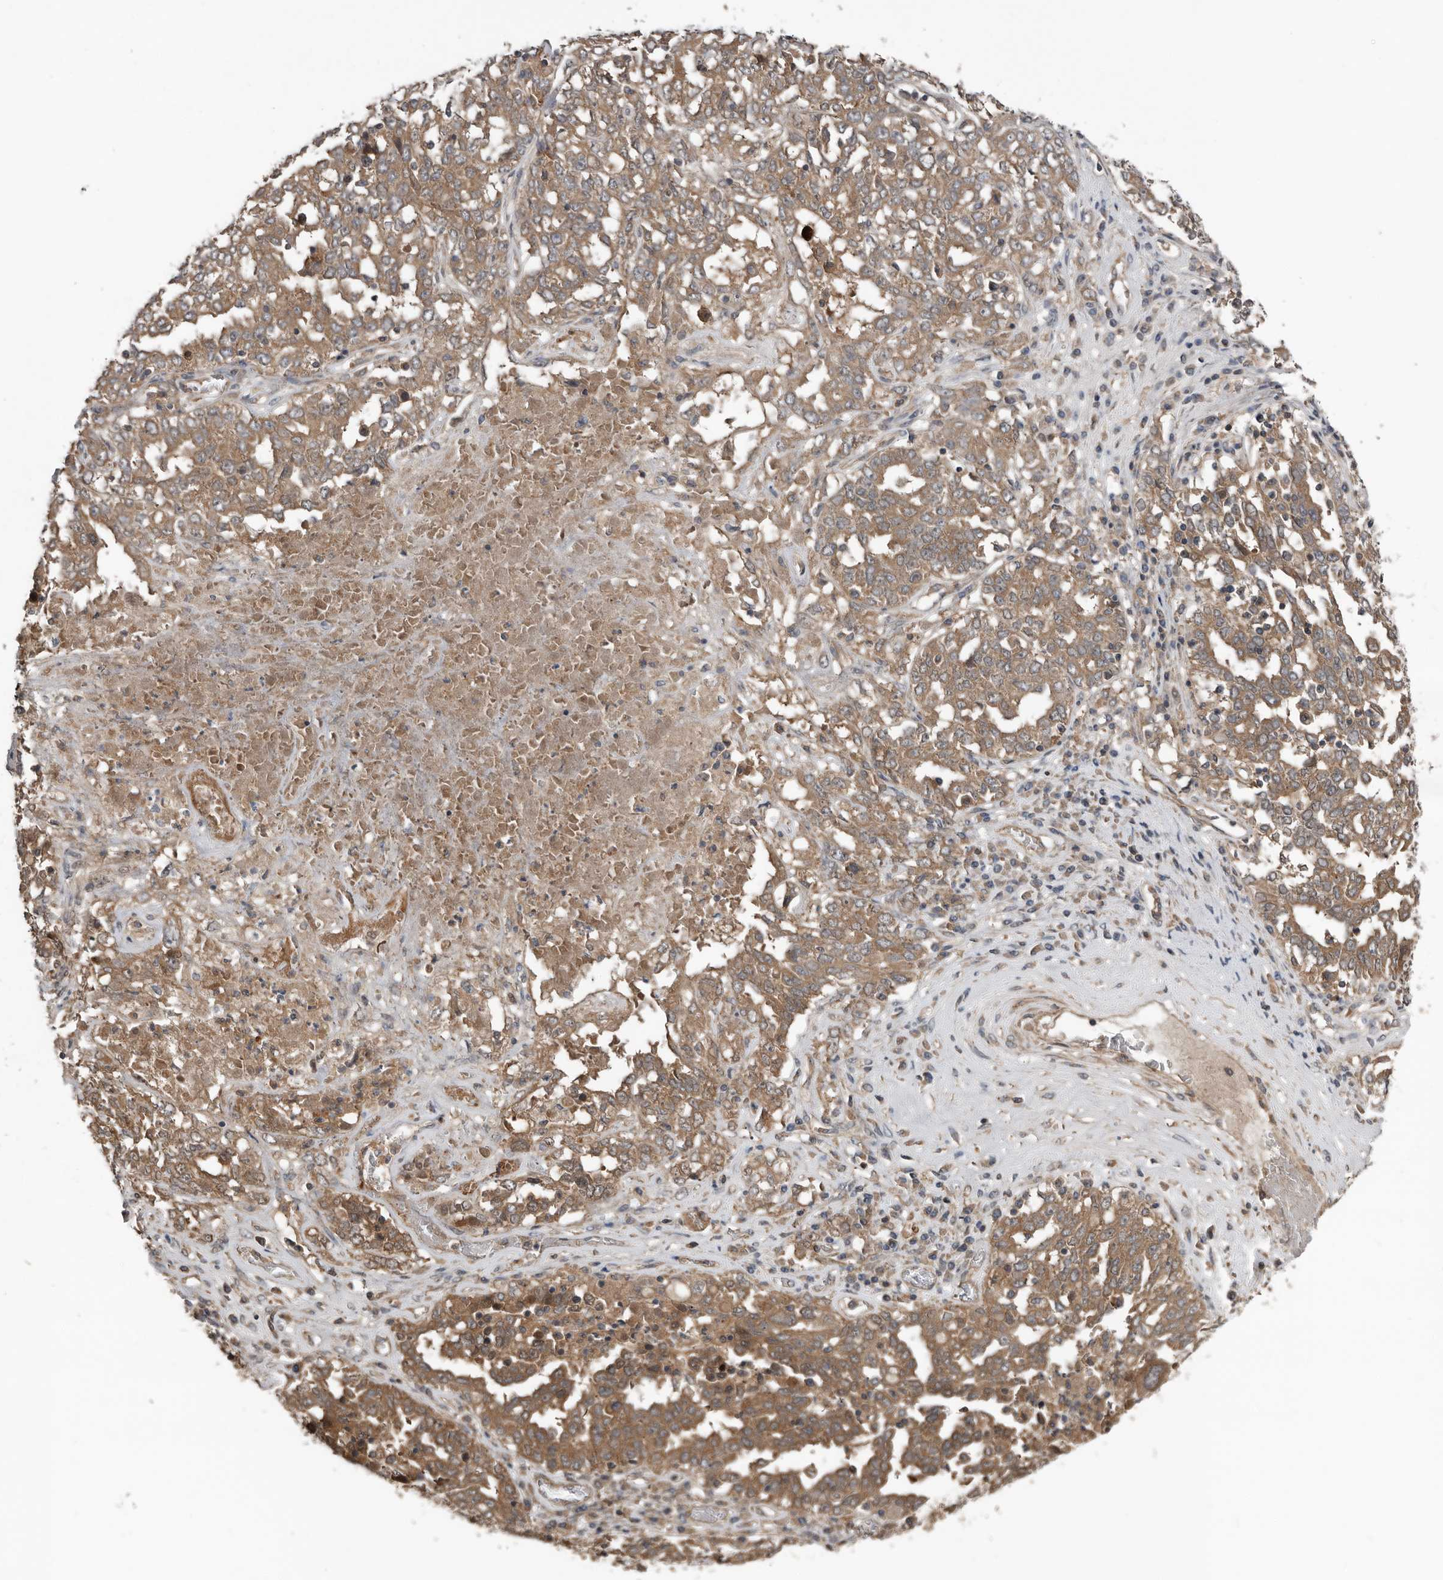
{"staining": {"intensity": "moderate", "quantity": ">75%", "location": "cytoplasmic/membranous"}, "tissue": "ovarian cancer", "cell_type": "Tumor cells", "image_type": "cancer", "snomed": [{"axis": "morphology", "description": "Carcinoma, endometroid"}, {"axis": "topography", "description": "Ovary"}], "caption": "Ovarian cancer (endometroid carcinoma) stained with a protein marker displays moderate staining in tumor cells.", "gene": "DNAJB4", "patient": {"sex": "female", "age": 62}}